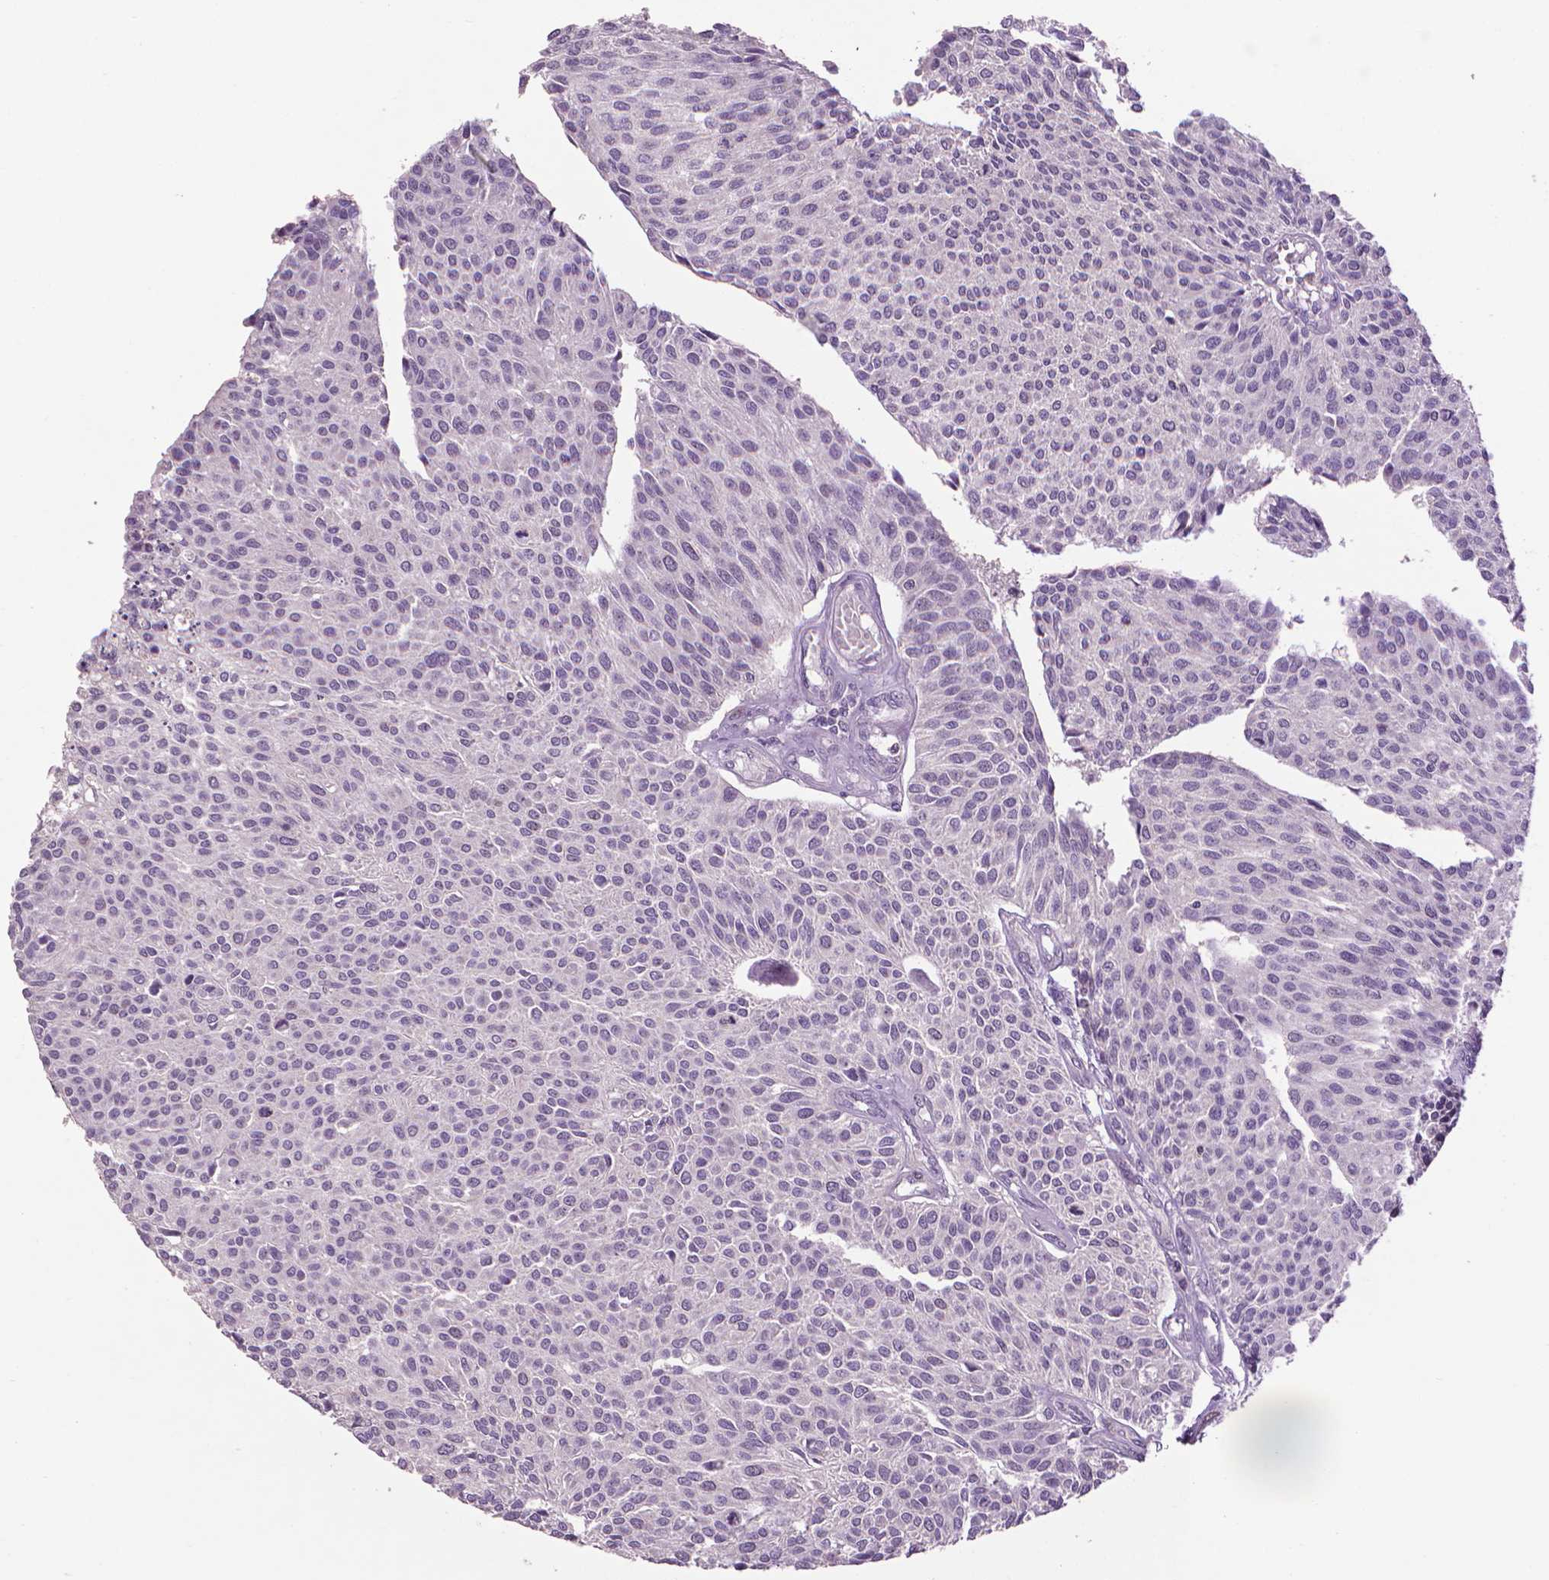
{"staining": {"intensity": "negative", "quantity": "none", "location": "none"}, "tissue": "urothelial cancer", "cell_type": "Tumor cells", "image_type": "cancer", "snomed": [{"axis": "morphology", "description": "Urothelial carcinoma, NOS"}, {"axis": "topography", "description": "Urinary bladder"}], "caption": "A photomicrograph of transitional cell carcinoma stained for a protein reveals no brown staining in tumor cells. Brightfield microscopy of IHC stained with DAB (brown) and hematoxylin (blue), captured at high magnification.", "gene": "CDKN2D", "patient": {"sex": "male", "age": 55}}